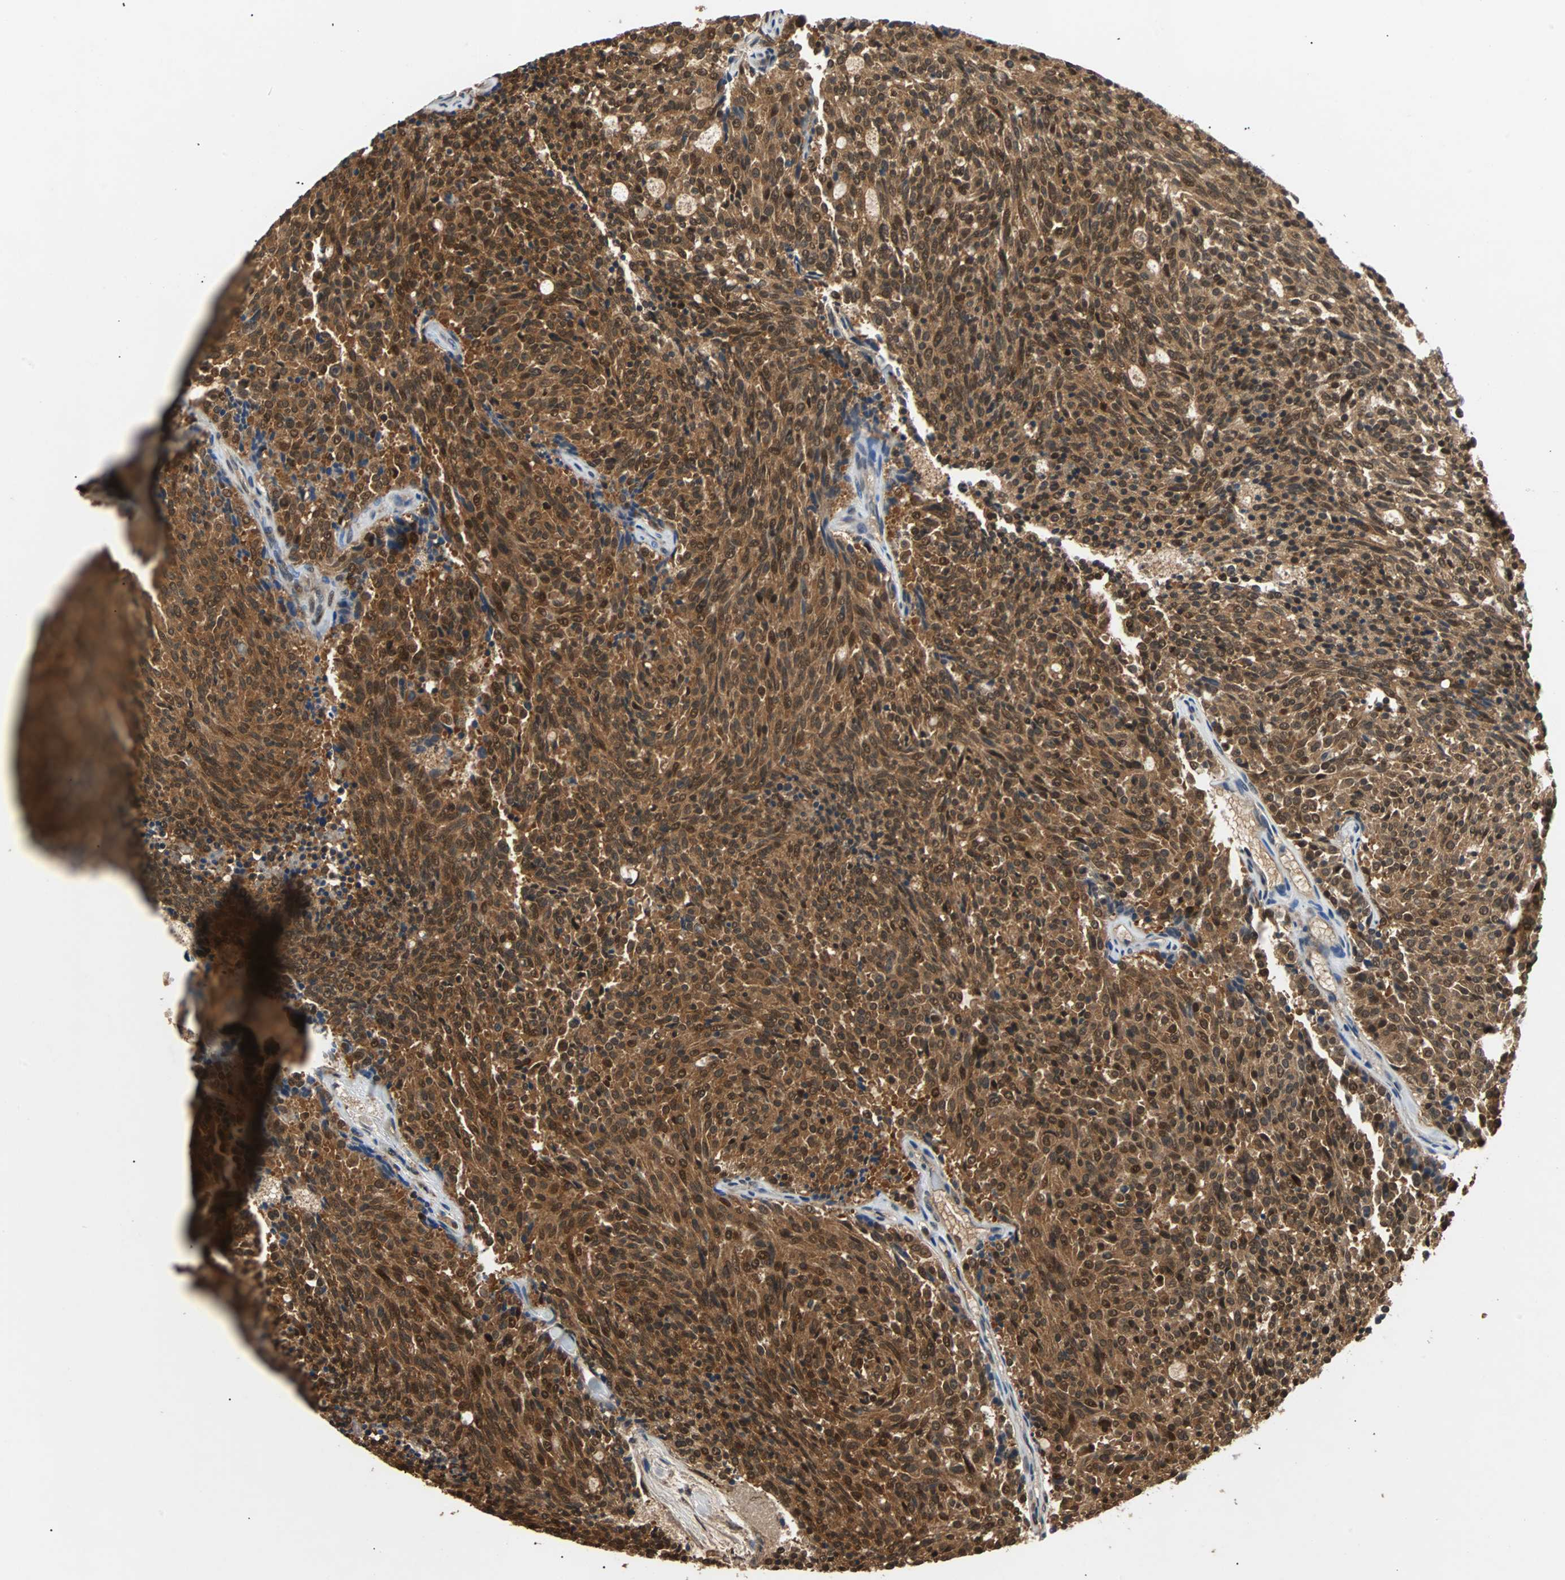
{"staining": {"intensity": "strong", "quantity": ">75%", "location": "cytoplasmic/membranous,nuclear"}, "tissue": "carcinoid", "cell_type": "Tumor cells", "image_type": "cancer", "snomed": [{"axis": "morphology", "description": "Carcinoid, malignant, NOS"}, {"axis": "topography", "description": "Pancreas"}], "caption": "Carcinoid (malignant) tissue reveals strong cytoplasmic/membranous and nuclear staining in approximately >75% of tumor cells", "gene": "PRDX6", "patient": {"sex": "female", "age": 54}}